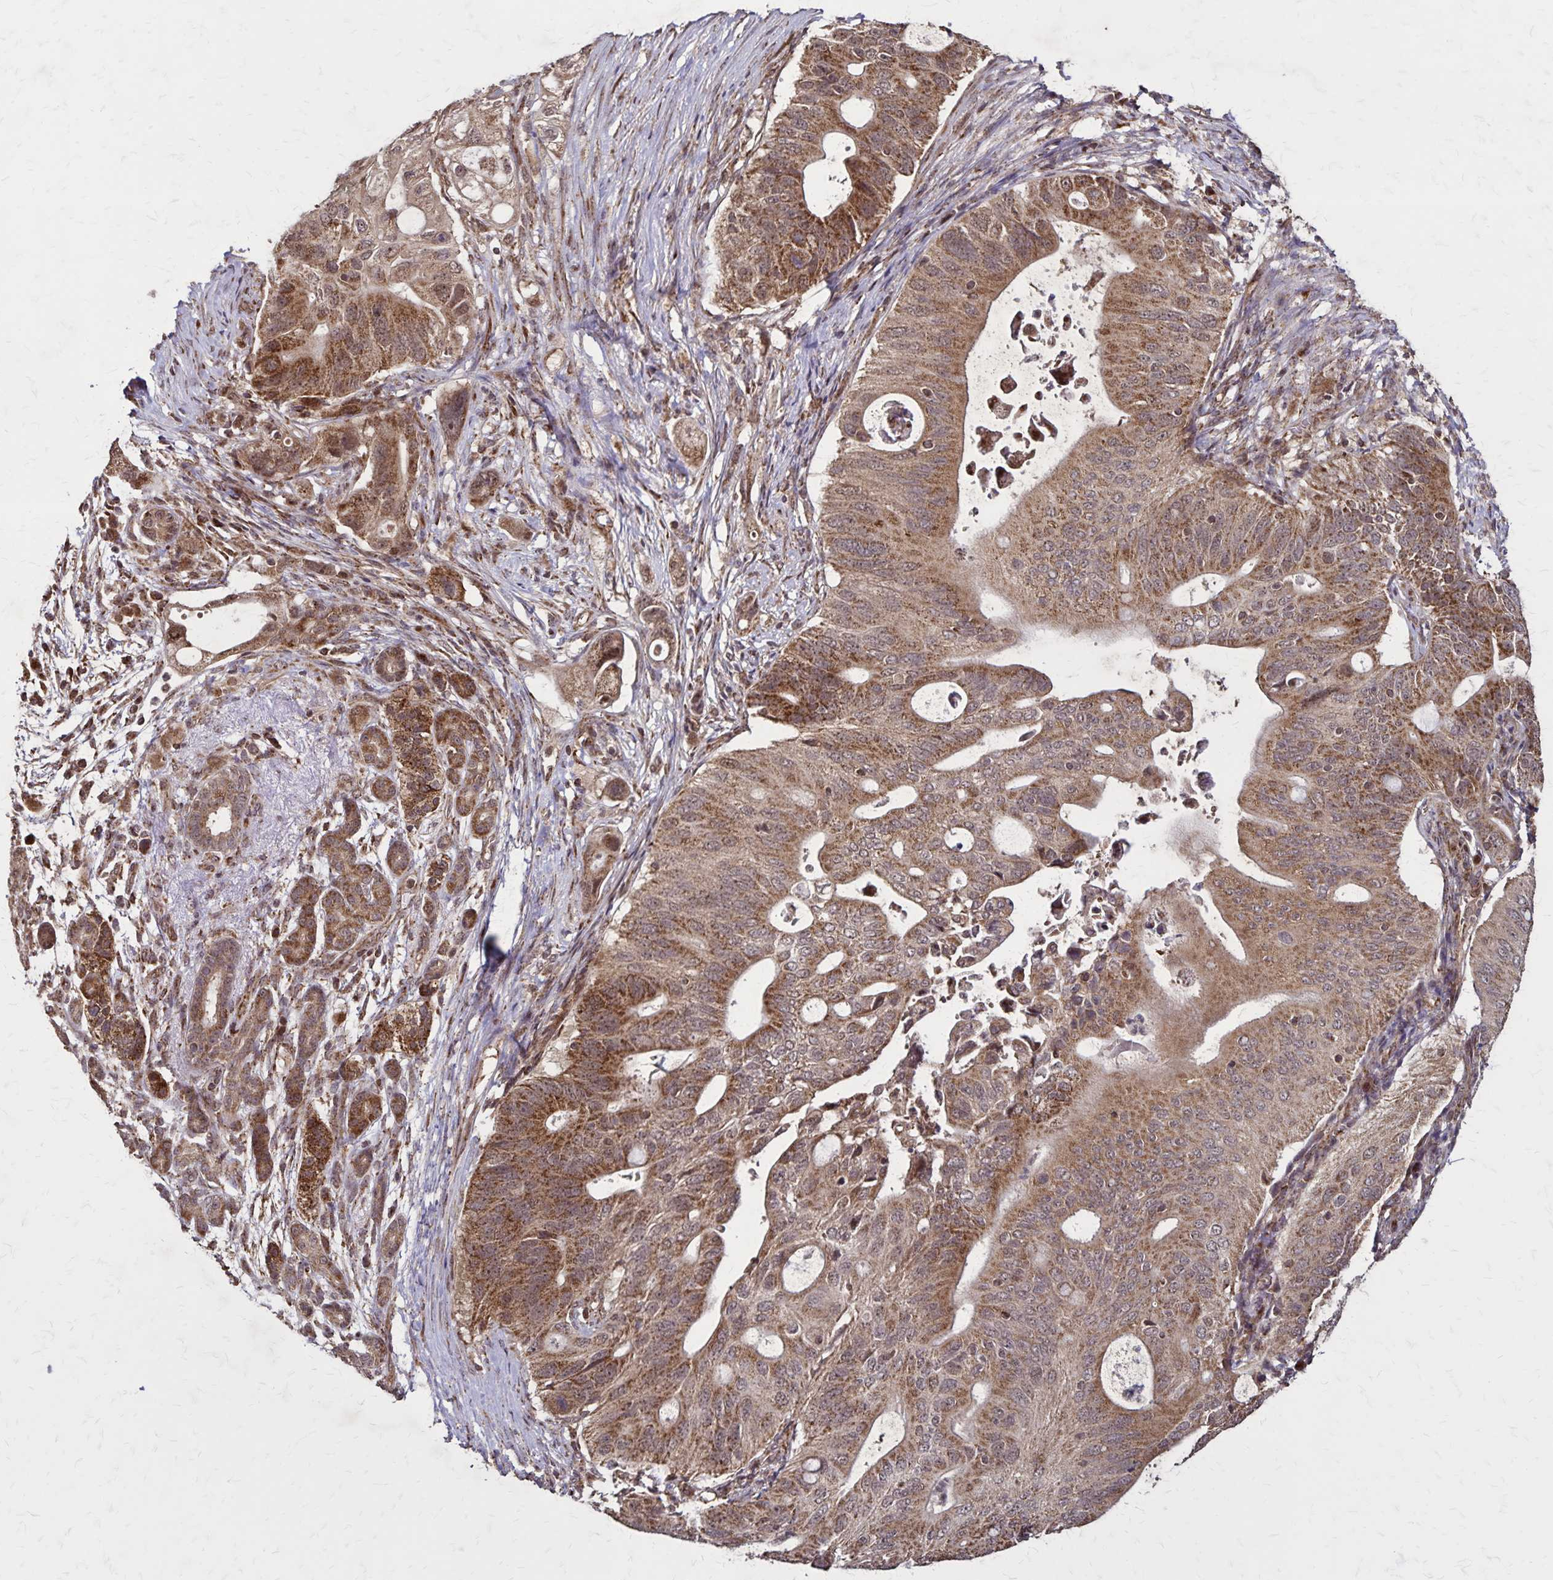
{"staining": {"intensity": "moderate", "quantity": ">75%", "location": "cytoplasmic/membranous,nuclear"}, "tissue": "pancreatic cancer", "cell_type": "Tumor cells", "image_type": "cancer", "snomed": [{"axis": "morphology", "description": "Adenocarcinoma, NOS"}, {"axis": "topography", "description": "Pancreas"}], "caption": "A histopathology image of pancreatic adenocarcinoma stained for a protein shows moderate cytoplasmic/membranous and nuclear brown staining in tumor cells.", "gene": "NFS1", "patient": {"sex": "female", "age": 72}}